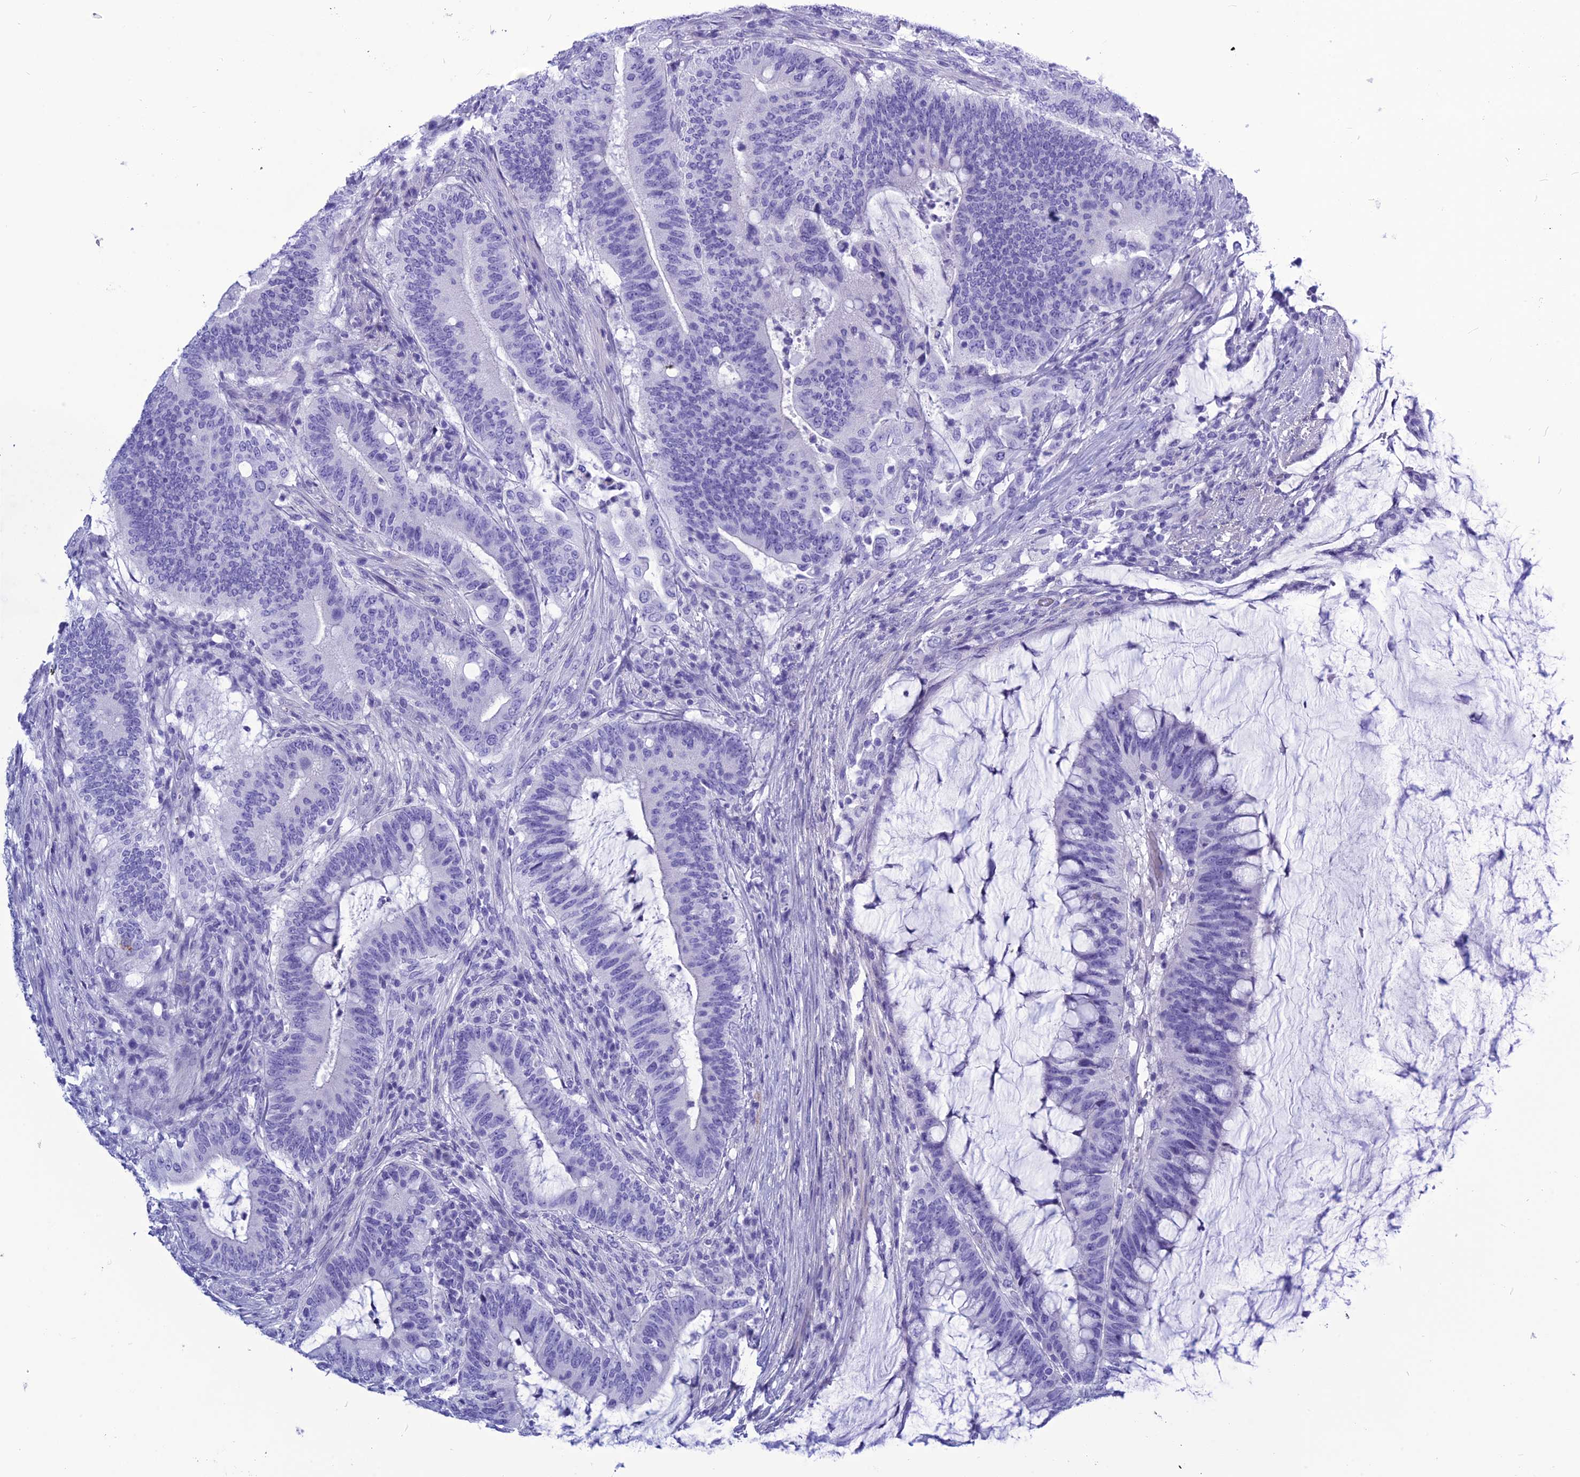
{"staining": {"intensity": "negative", "quantity": "none", "location": "none"}, "tissue": "colorectal cancer", "cell_type": "Tumor cells", "image_type": "cancer", "snomed": [{"axis": "morphology", "description": "Adenocarcinoma, NOS"}, {"axis": "topography", "description": "Colon"}], "caption": "Colorectal cancer was stained to show a protein in brown. There is no significant staining in tumor cells. (Stains: DAB (3,3'-diaminobenzidine) IHC with hematoxylin counter stain, Microscopy: brightfield microscopy at high magnification).", "gene": "BBS2", "patient": {"sex": "female", "age": 66}}